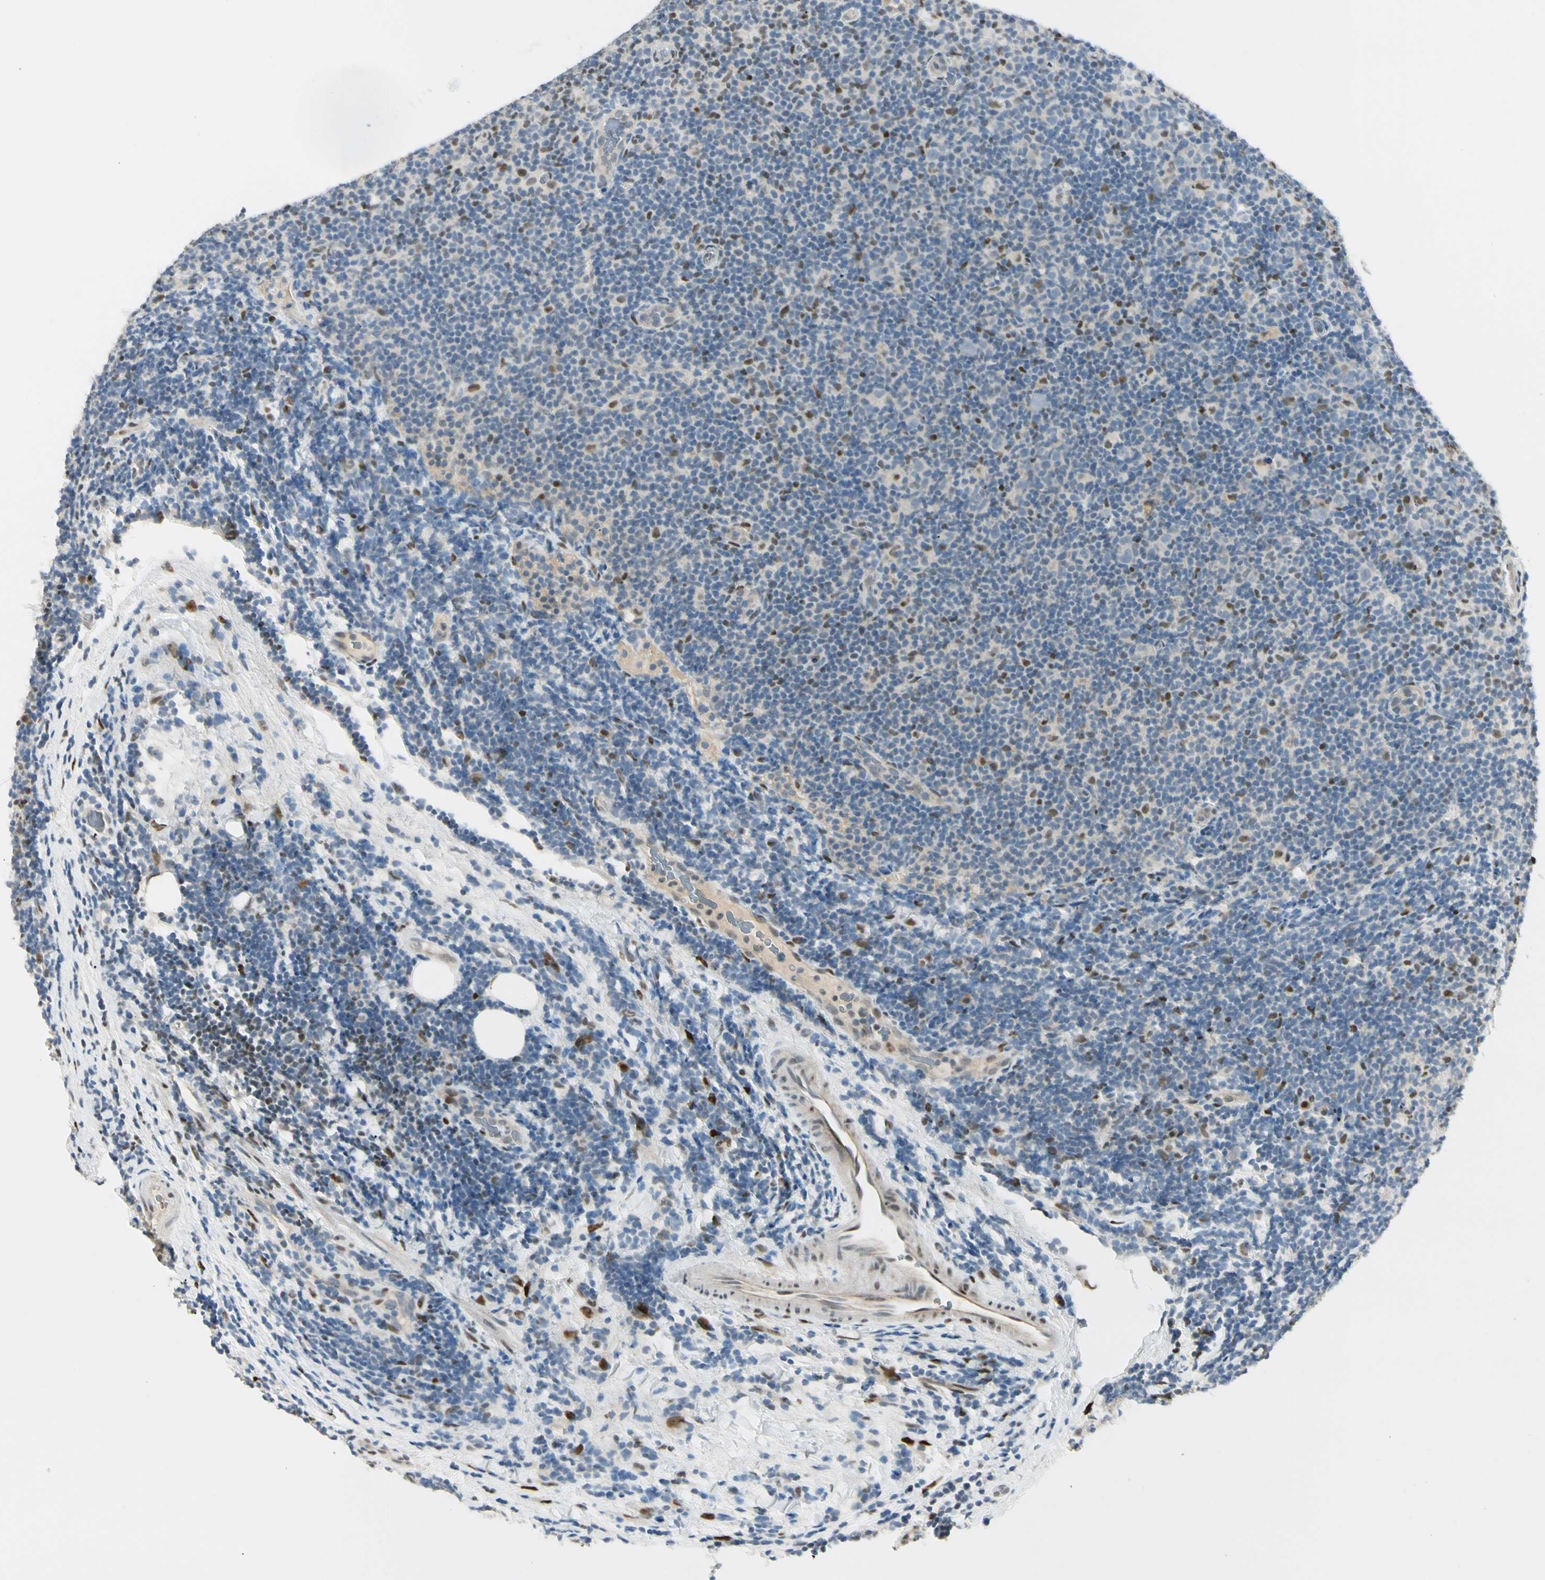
{"staining": {"intensity": "negative", "quantity": "none", "location": "none"}, "tissue": "lymphoma", "cell_type": "Tumor cells", "image_type": "cancer", "snomed": [{"axis": "morphology", "description": "Malignant lymphoma, non-Hodgkin's type, Low grade"}, {"axis": "topography", "description": "Lymph node"}], "caption": "Low-grade malignant lymphoma, non-Hodgkin's type was stained to show a protein in brown. There is no significant positivity in tumor cells.", "gene": "ATXN1", "patient": {"sex": "male", "age": 83}}